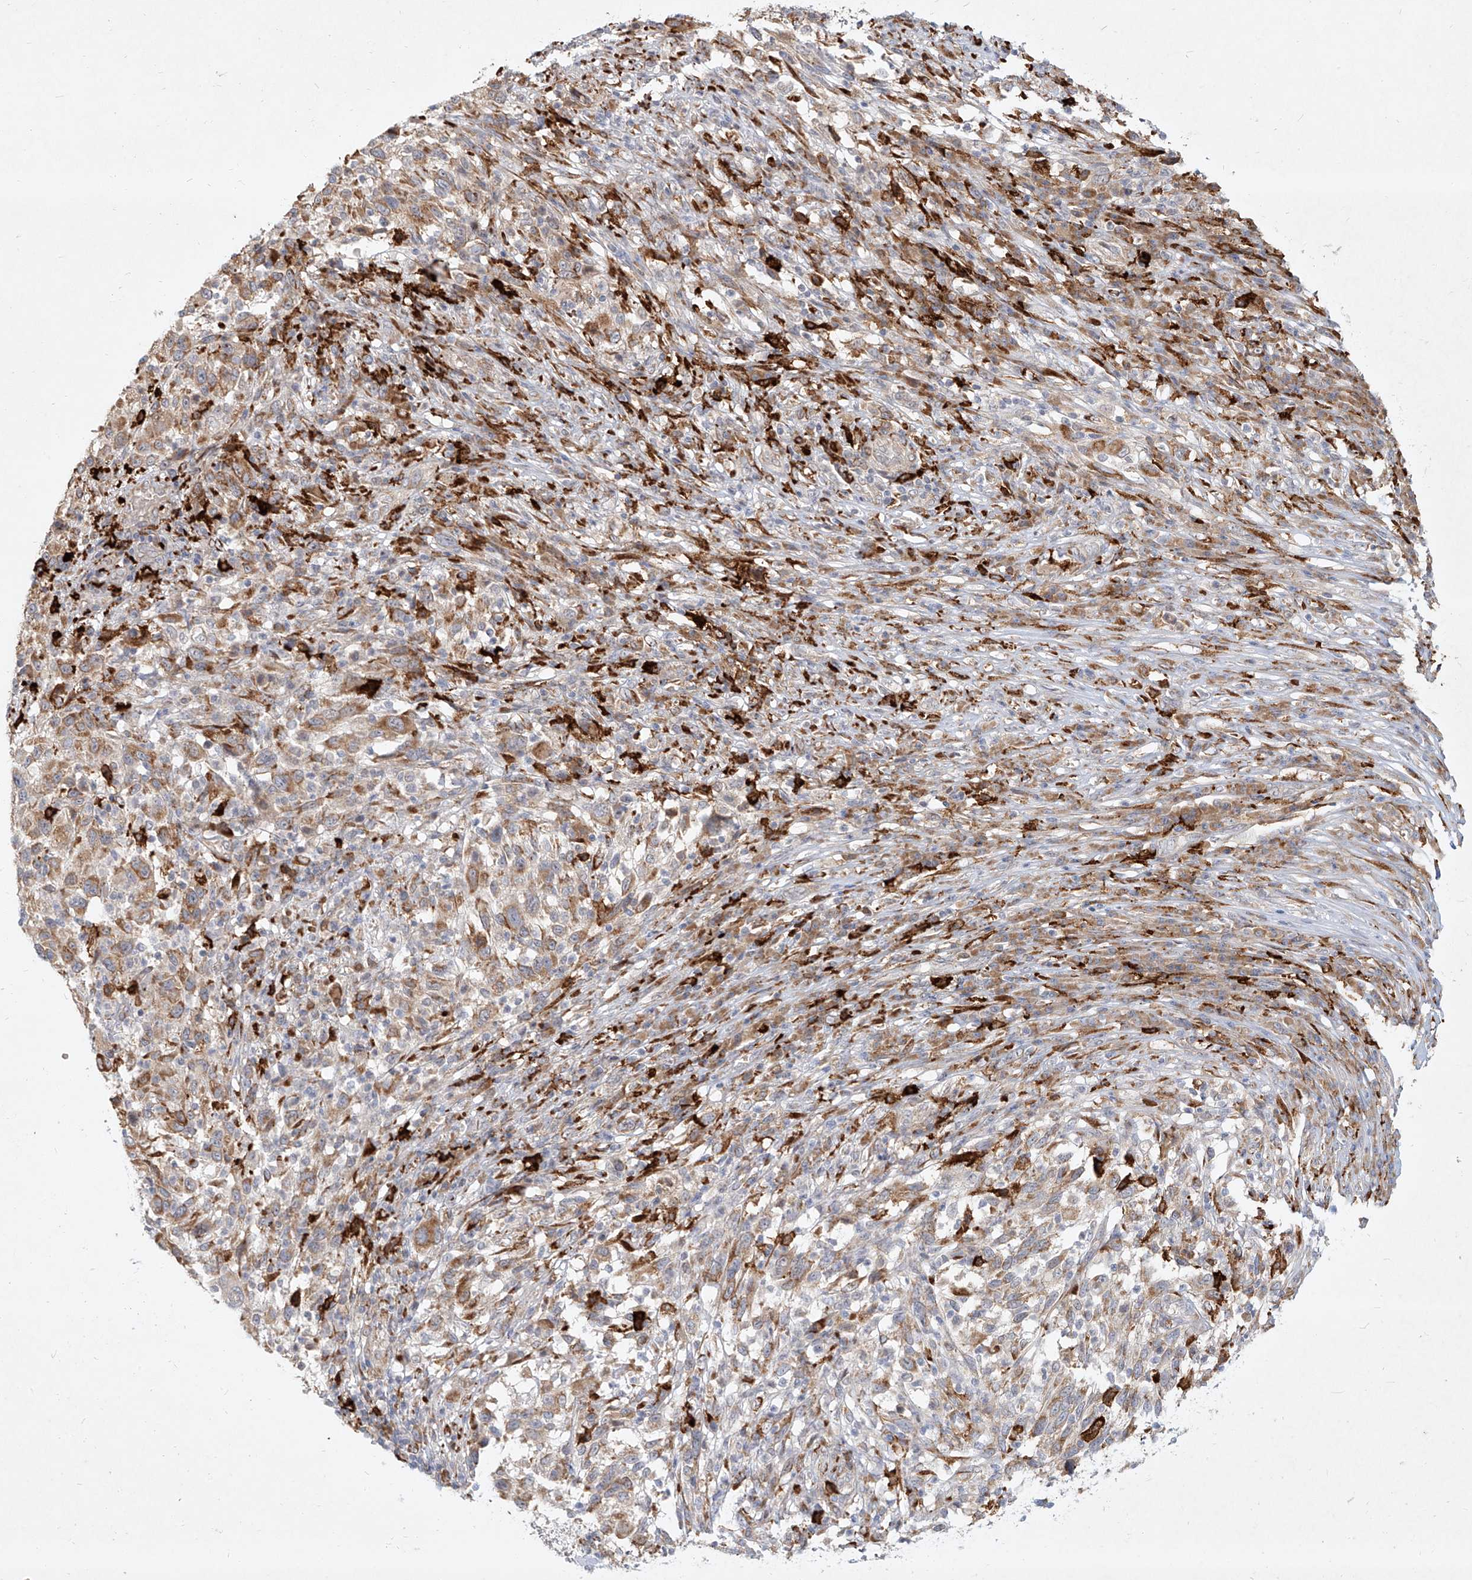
{"staining": {"intensity": "moderate", "quantity": "25%-75%", "location": "cytoplasmic/membranous"}, "tissue": "melanoma", "cell_type": "Tumor cells", "image_type": "cancer", "snomed": [{"axis": "morphology", "description": "Malignant melanoma, Metastatic site"}, {"axis": "topography", "description": "Lymph node"}], "caption": "Melanoma stained with DAB (3,3'-diaminobenzidine) IHC shows medium levels of moderate cytoplasmic/membranous staining in approximately 25%-75% of tumor cells.", "gene": "CD209", "patient": {"sex": "male", "age": 61}}